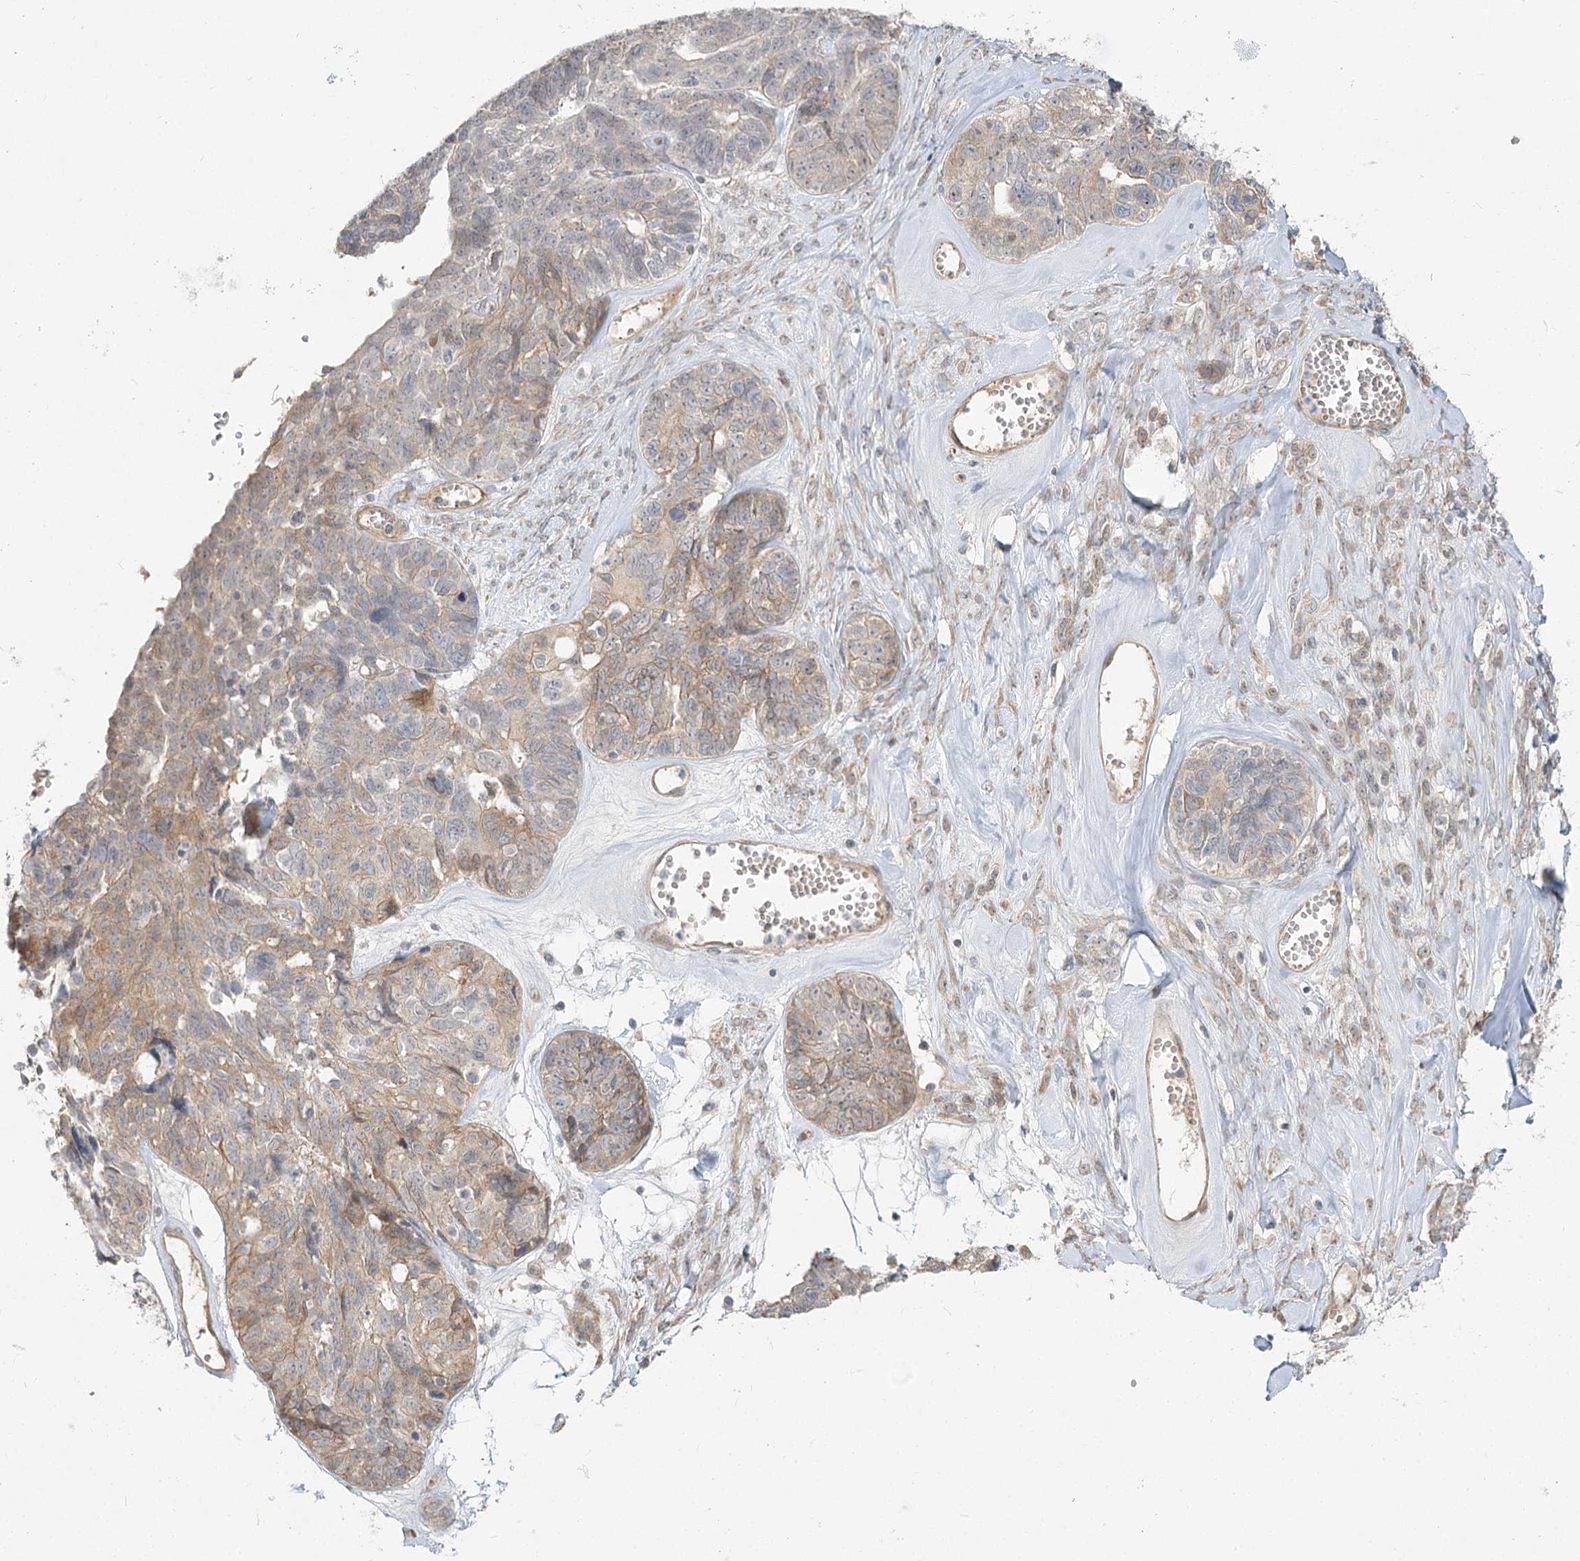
{"staining": {"intensity": "weak", "quantity": "25%-75%", "location": "cytoplasmic/membranous"}, "tissue": "ovarian cancer", "cell_type": "Tumor cells", "image_type": "cancer", "snomed": [{"axis": "morphology", "description": "Cystadenocarcinoma, serous, NOS"}, {"axis": "topography", "description": "Ovary"}], "caption": "High-power microscopy captured an immunohistochemistry histopathology image of ovarian cancer, revealing weak cytoplasmic/membranous expression in approximately 25%-75% of tumor cells. (DAB IHC with brightfield microscopy, high magnification).", "gene": "GUCY2C", "patient": {"sex": "female", "age": 79}}